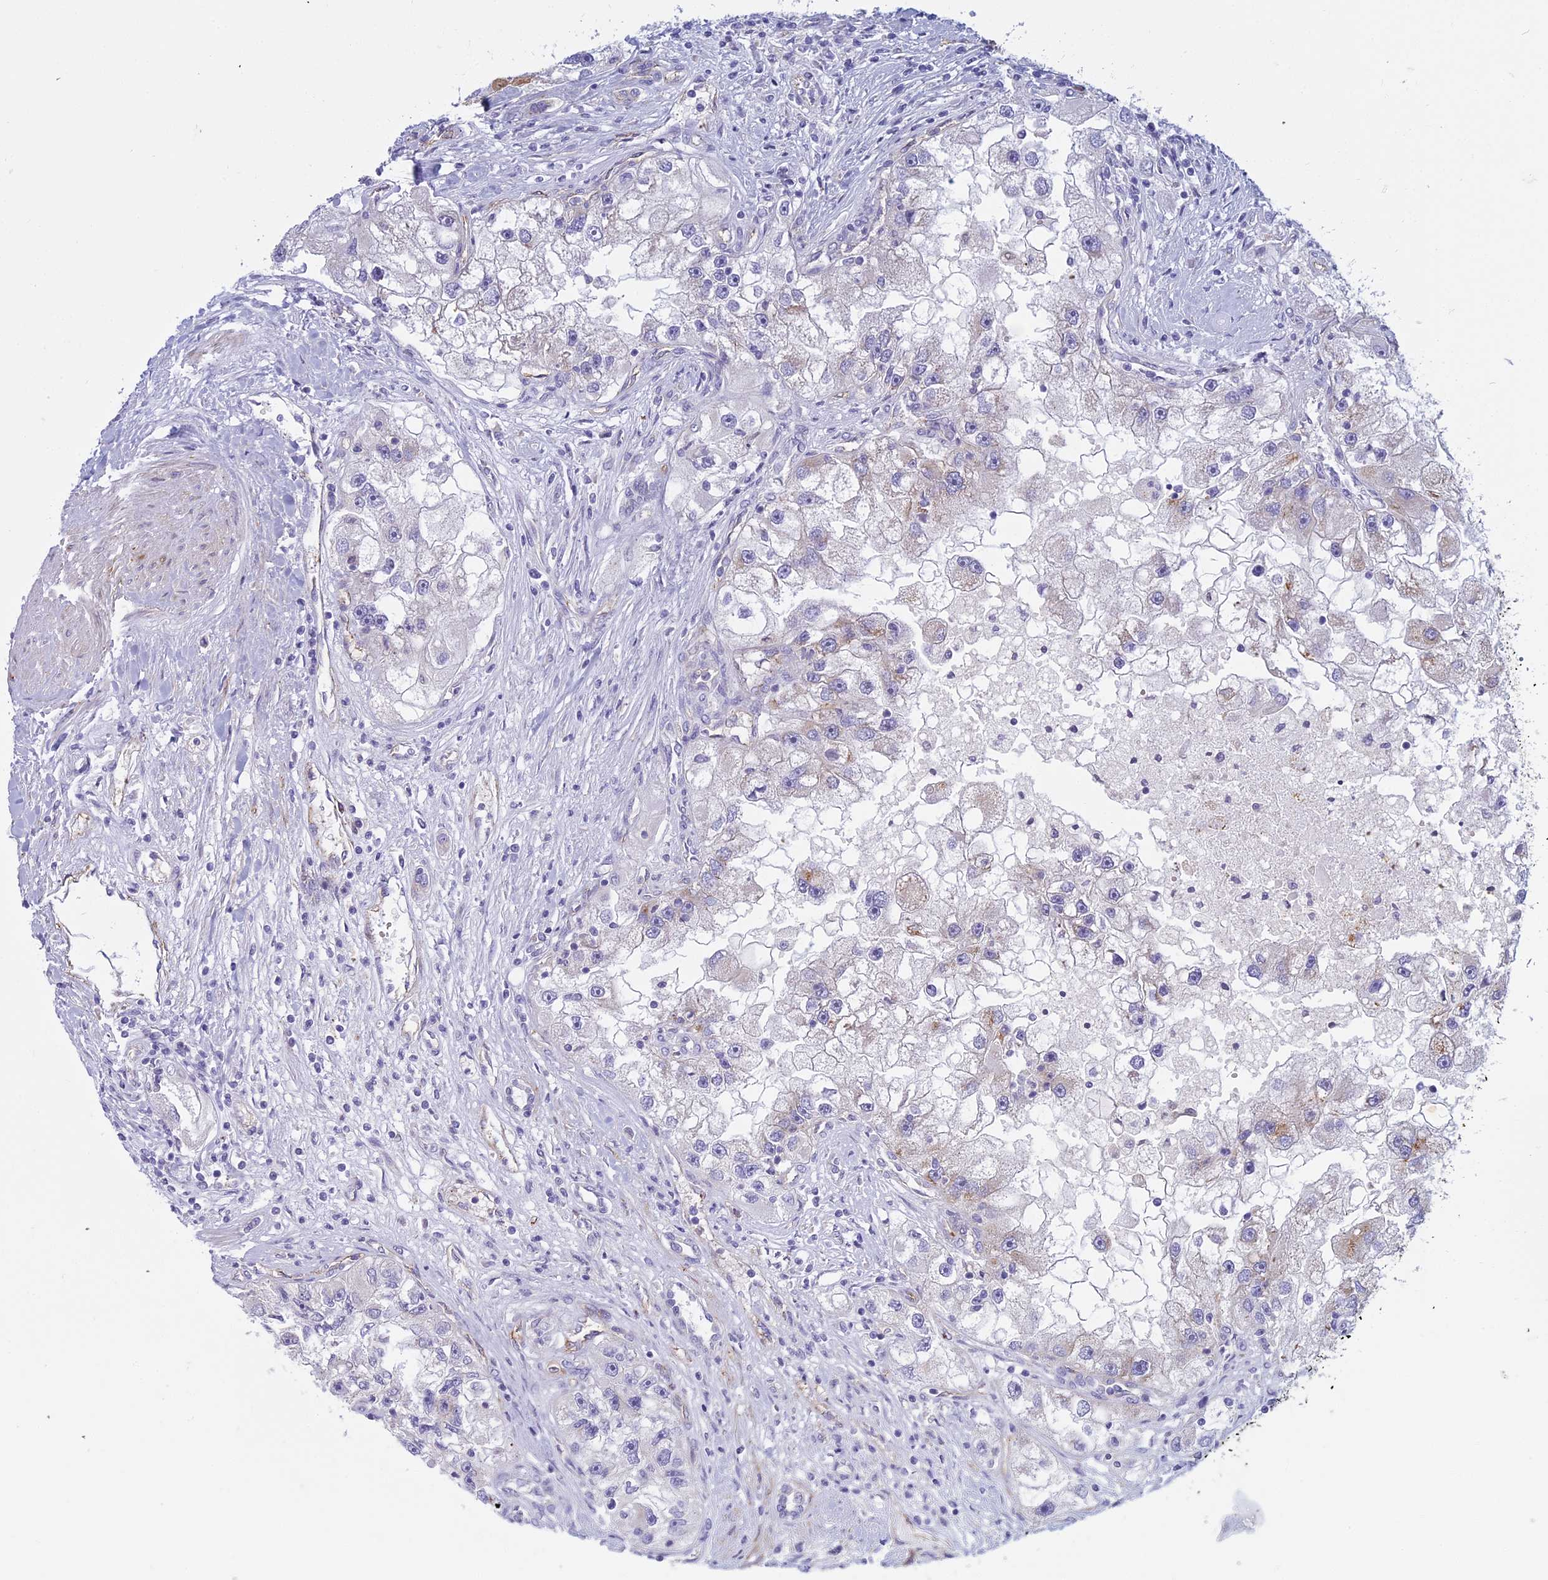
{"staining": {"intensity": "negative", "quantity": "none", "location": "none"}, "tissue": "renal cancer", "cell_type": "Tumor cells", "image_type": "cancer", "snomed": [{"axis": "morphology", "description": "Adenocarcinoma, NOS"}, {"axis": "topography", "description": "Kidney"}], "caption": "This is an IHC micrograph of renal cancer. There is no expression in tumor cells.", "gene": "DUS2", "patient": {"sex": "male", "age": 63}}